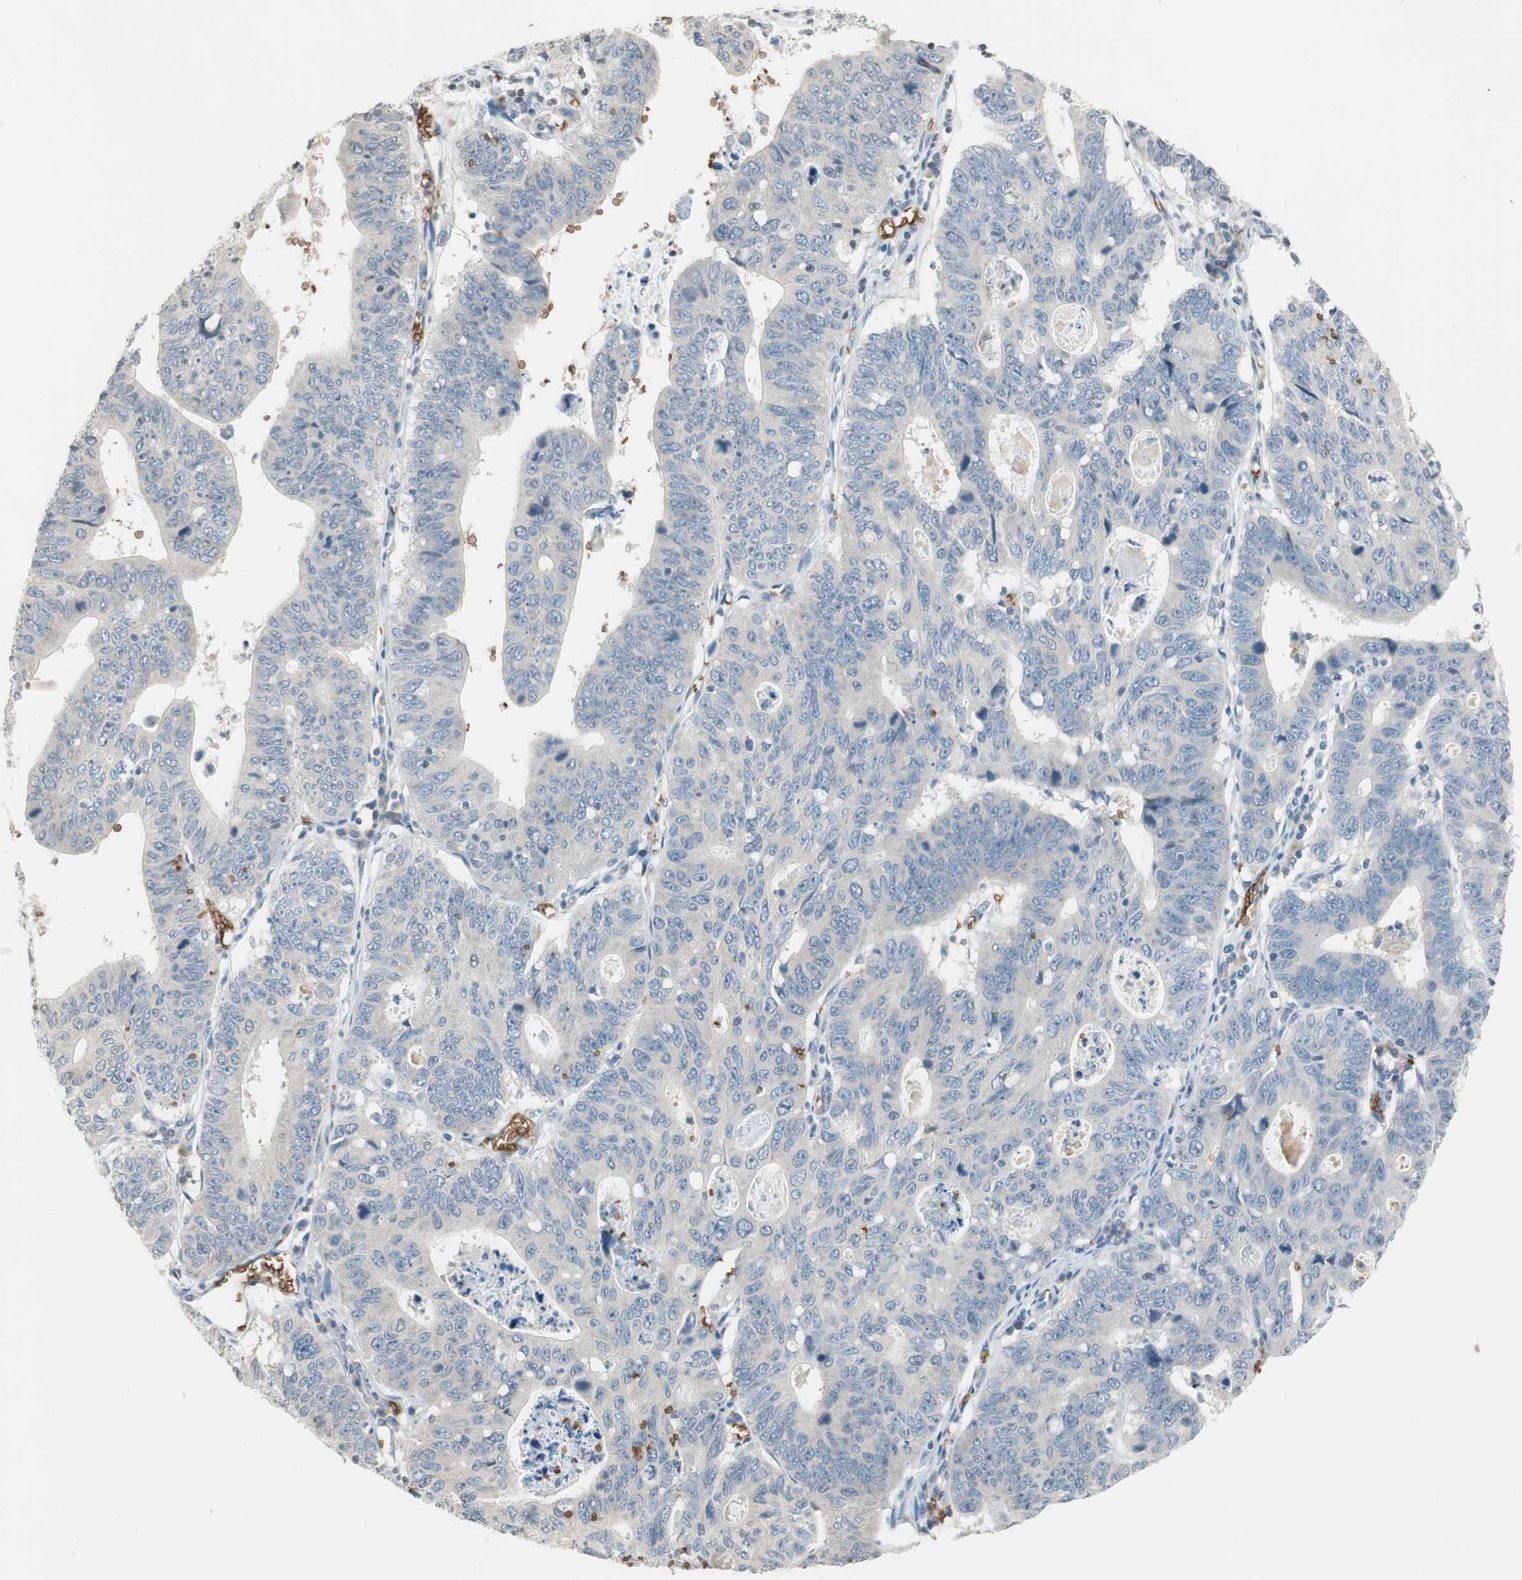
{"staining": {"intensity": "negative", "quantity": "none", "location": "none"}, "tissue": "stomach cancer", "cell_type": "Tumor cells", "image_type": "cancer", "snomed": [{"axis": "morphology", "description": "Adenocarcinoma, NOS"}, {"axis": "topography", "description": "Stomach"}], "caption": "Immunohistochemistry histopathology image of neoplastic tissue: human stomach cancer stained with DAB shows no significant protein expression in tumor cells.", "gene": "GYPC", "patient": {"sex": "male", "age": 59}}